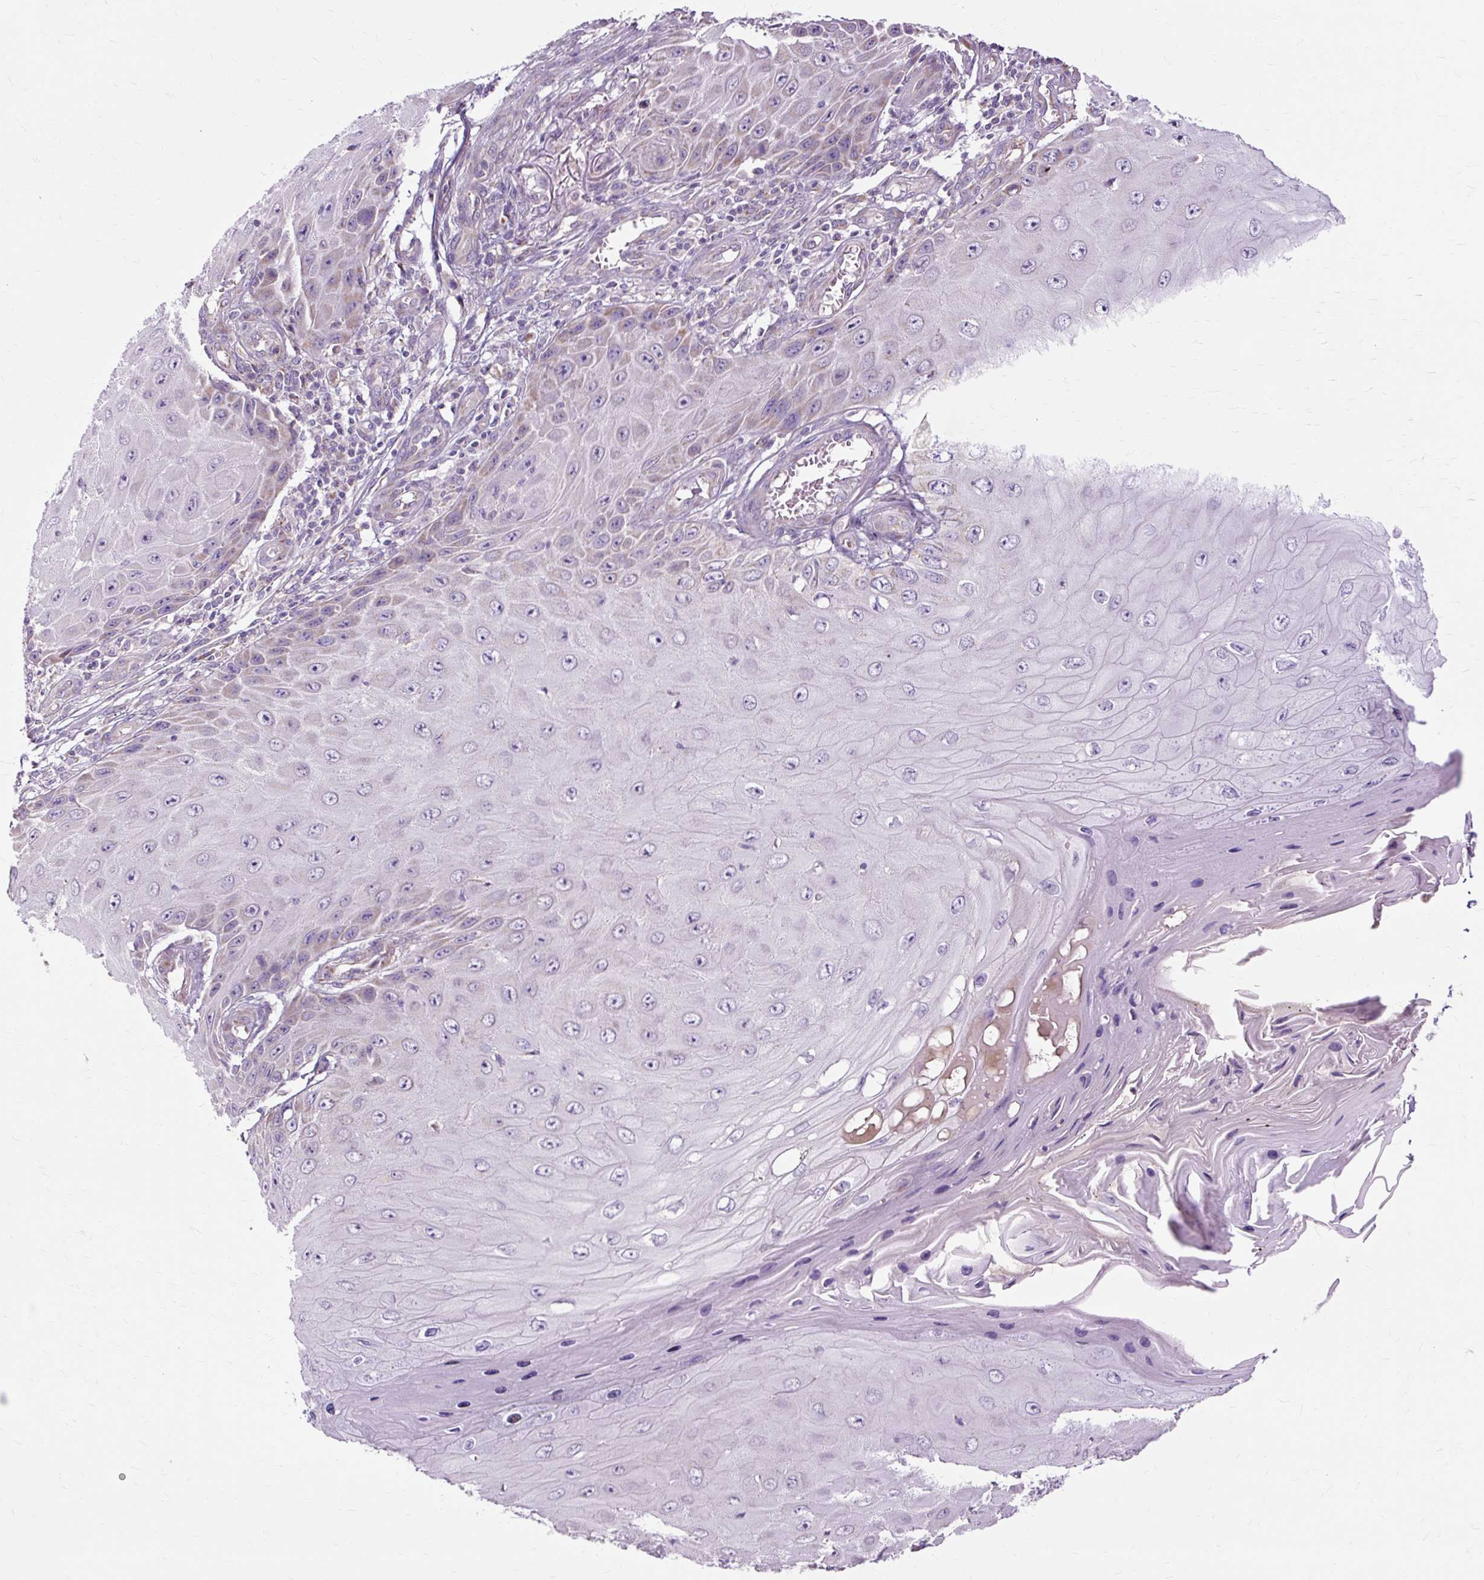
{"staining": {"intensity": "negative", "quantity": "none", "location": "none"}, "tissue": "skin cancer", "cell_type": "Tumor cells", "image_type": "cancer", "snomed": [{"axis": "morphology", "description": "Squamous cell carcinoma, NOS"}, {"axis": "topography", "description": "Skin"}], "caption": "Skin cancer (squamous cell carcinoma) stained for a protein using IHC demonstrates no staining tumor cells.", "gene": "PDZD2", "patient": {"sex": "female", "age": 73}}